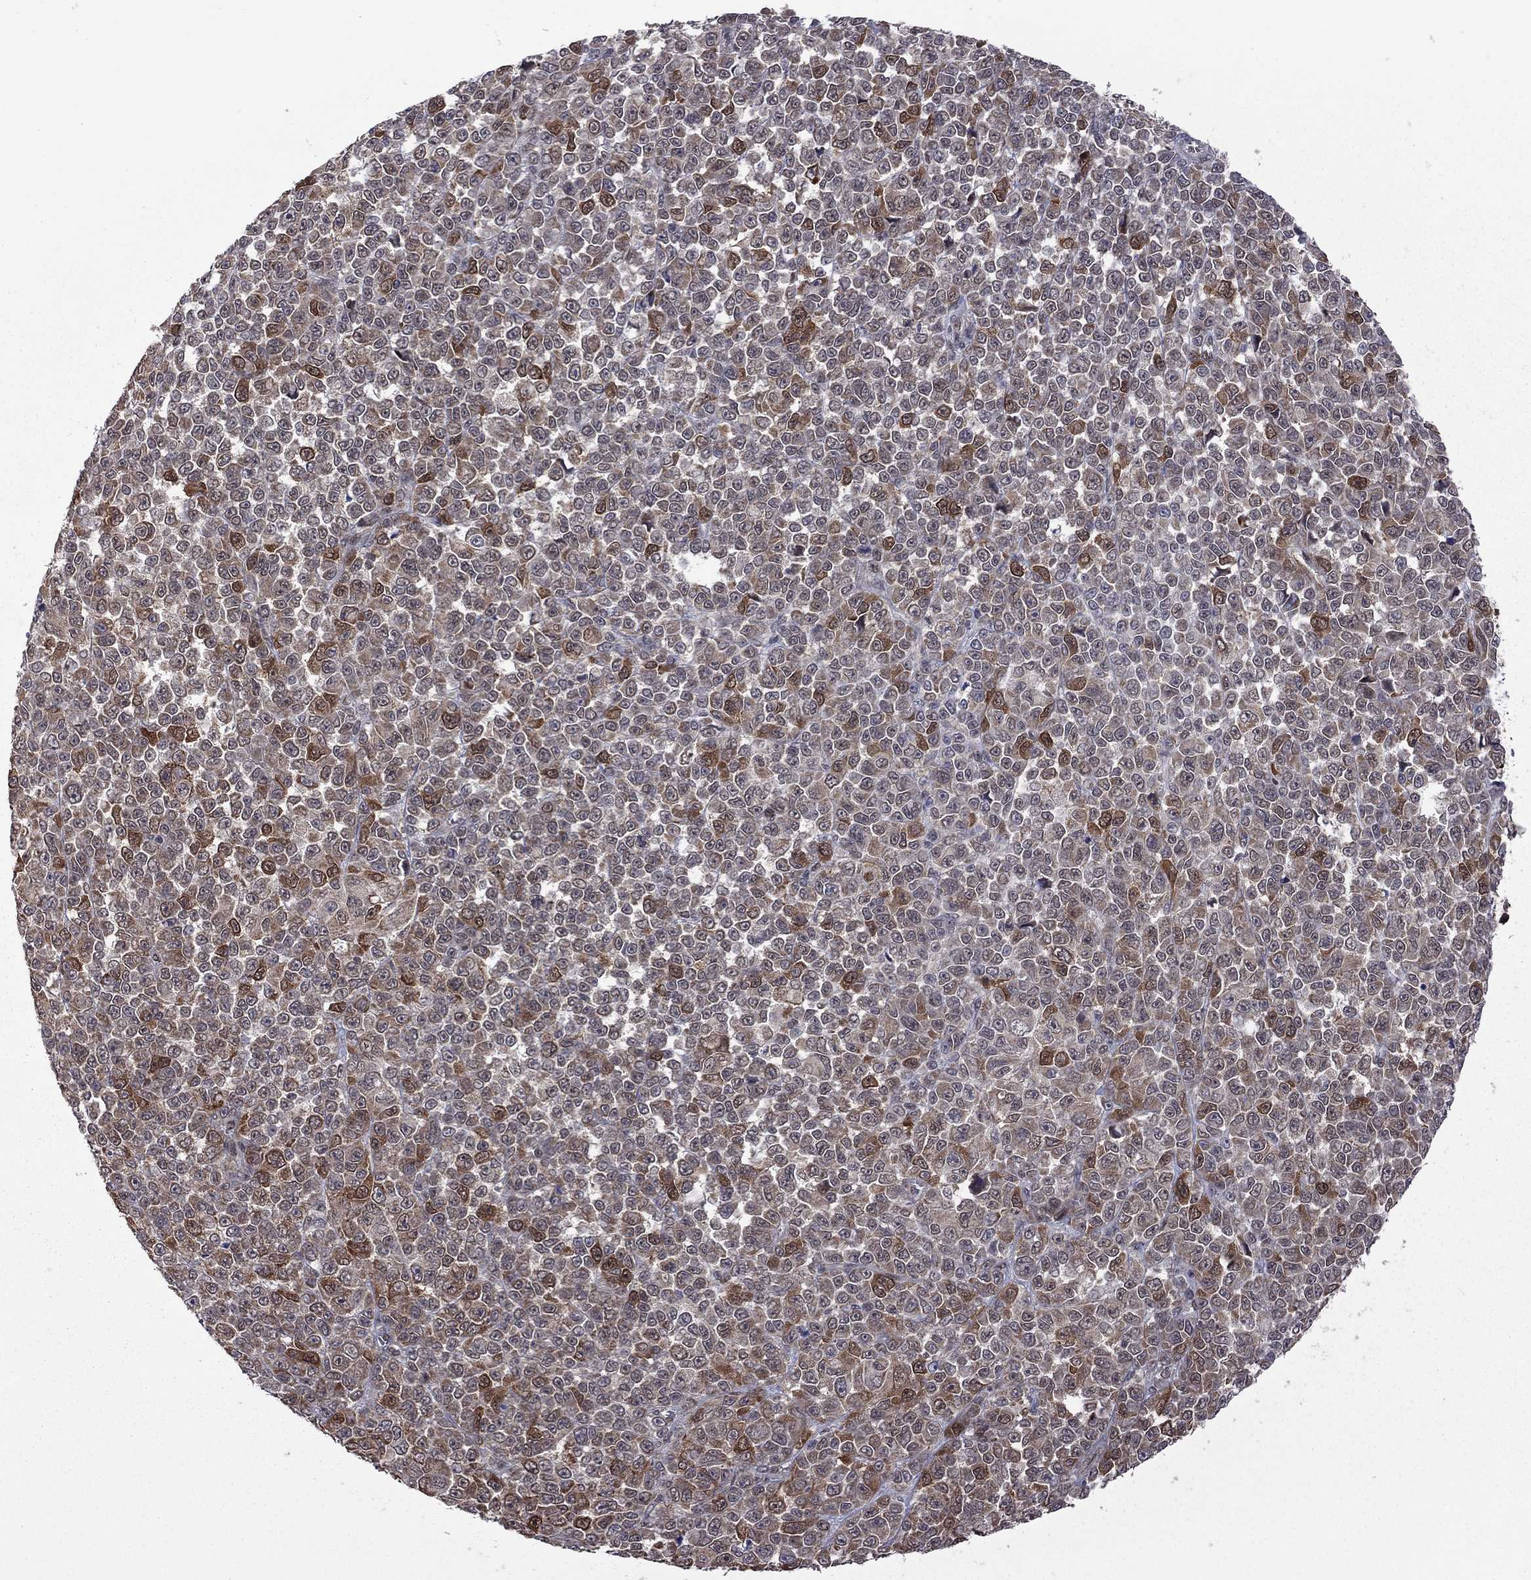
{"staining": {"intensity": "strong", "quantity": "<25%", "location": "cytoplasmic/membranous"}, "tissue": "melanoma", "cell_type": "Tumor cells", "image_type": "cancer", "snomed": [{"axis": "morphology", "description": "Malignant melanoma, NOS"}, {"axis": "topography", "description": "Skin"}], "caption": "Immunohistochemistry photomicrograph of neoplastic tissue: melanoma stained using IHC reveals medium levels of strong protein expression localized specifically in the cytoplasmic/membranous of tumor cells, appearing as a cytoplasmic/membranous brown color.", "gene": "GPAA1", "patient": {"sex": "female", "age": 95}}